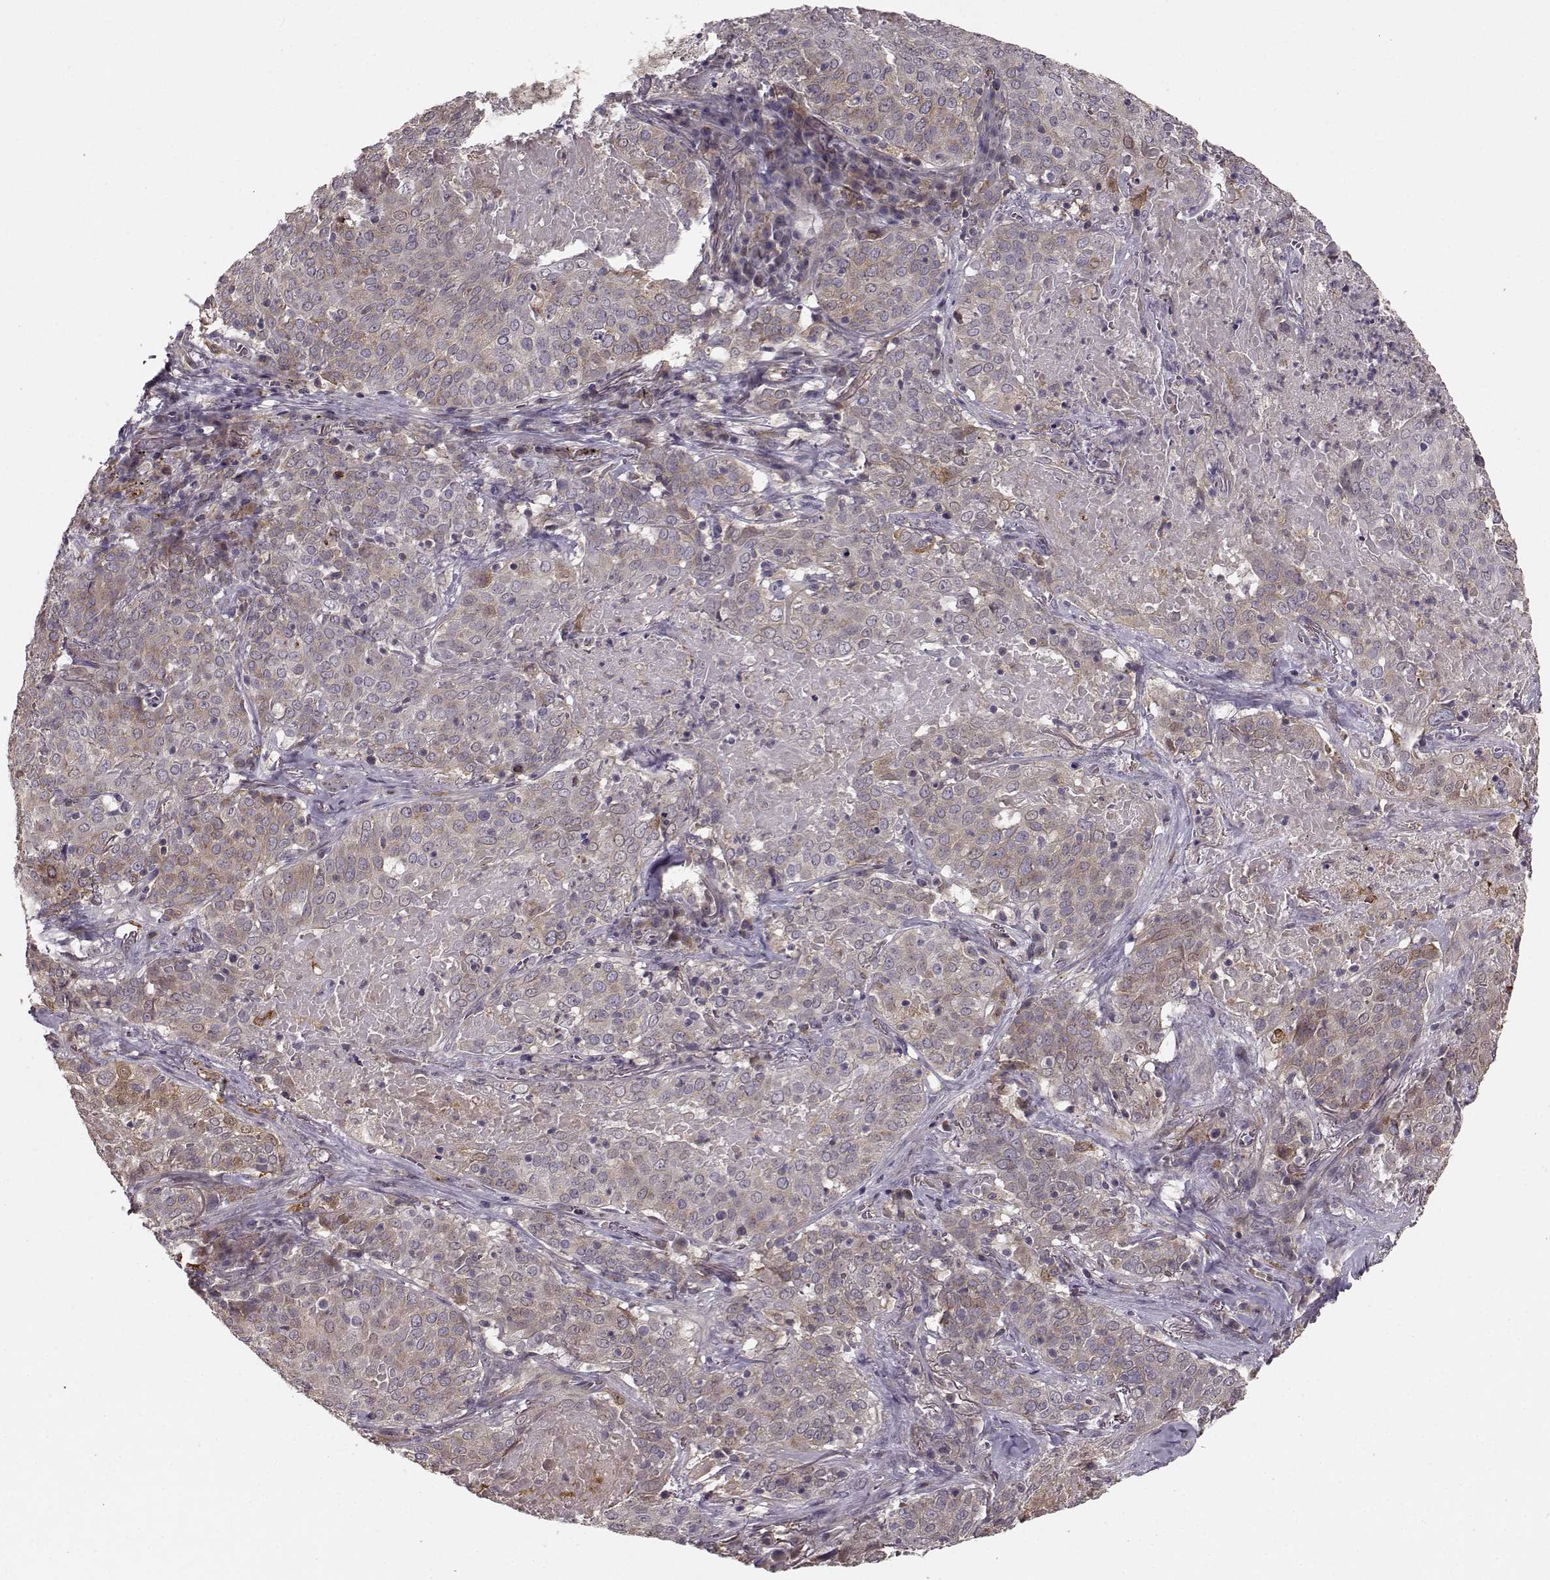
{"staining": {"intensity": "weak", "quantity": "<25%", "location": "cytoplasmic/membranous"}, "tissue": "lung cancer", "cell_type": "Tumor cells", "image_type": "cancer", "snomed": [{"axis": "morphology", "description": "Squamous cell carcinoma, NOS"}, {"axis": "topography", "description": "Lung"}], "caption": "A high-resolution histopathology image shows immunohistochemistry staining of lung cancer, which exhibits no significant staining in tumor cells.", "gene": "MTR", "patient": {"sex": "male", "age": 82}}